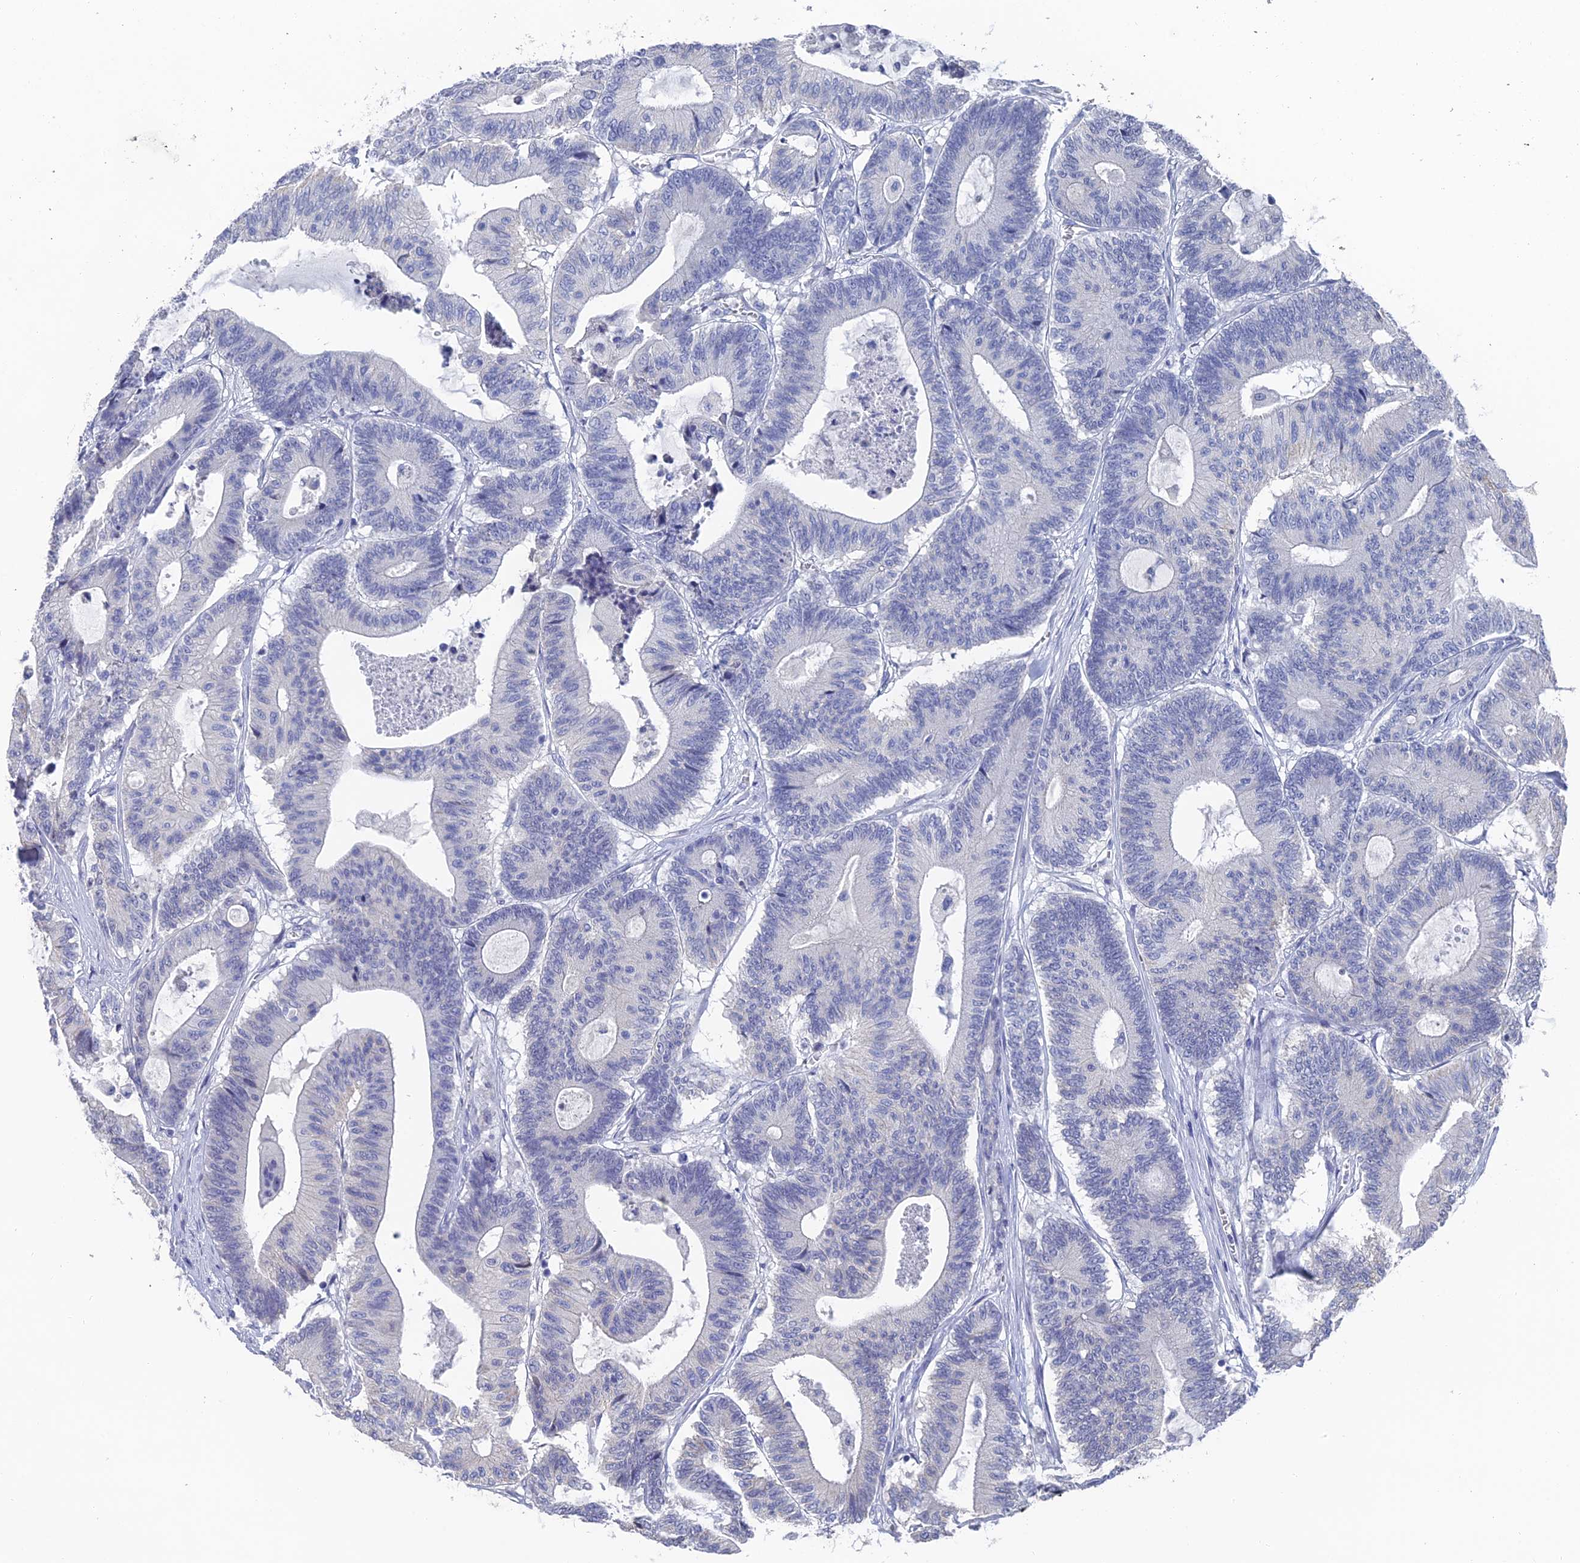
{"staining": {"intensity": "negative", "quantity": "none", "location": "none"}, "tissue": "colorectal cancer", "cell_type": "Tumor cells", "image_type": "cancer", "snomed": [{"axis": "morphology", "description": "Adenocarcinoma, NOS"}, {"axis": "topography", "description": "Colon"}], "caption": "High power microscopy micrograph of an immunohistochemistry image of colorectal cancer (adenocarcinoma), revealing no significant staining in tumor cells. (Immunohistochemistry, brightfield microscopy, high magnification).", "gene": "GFAP", "patient": {"sex": "female", "age": 84}}